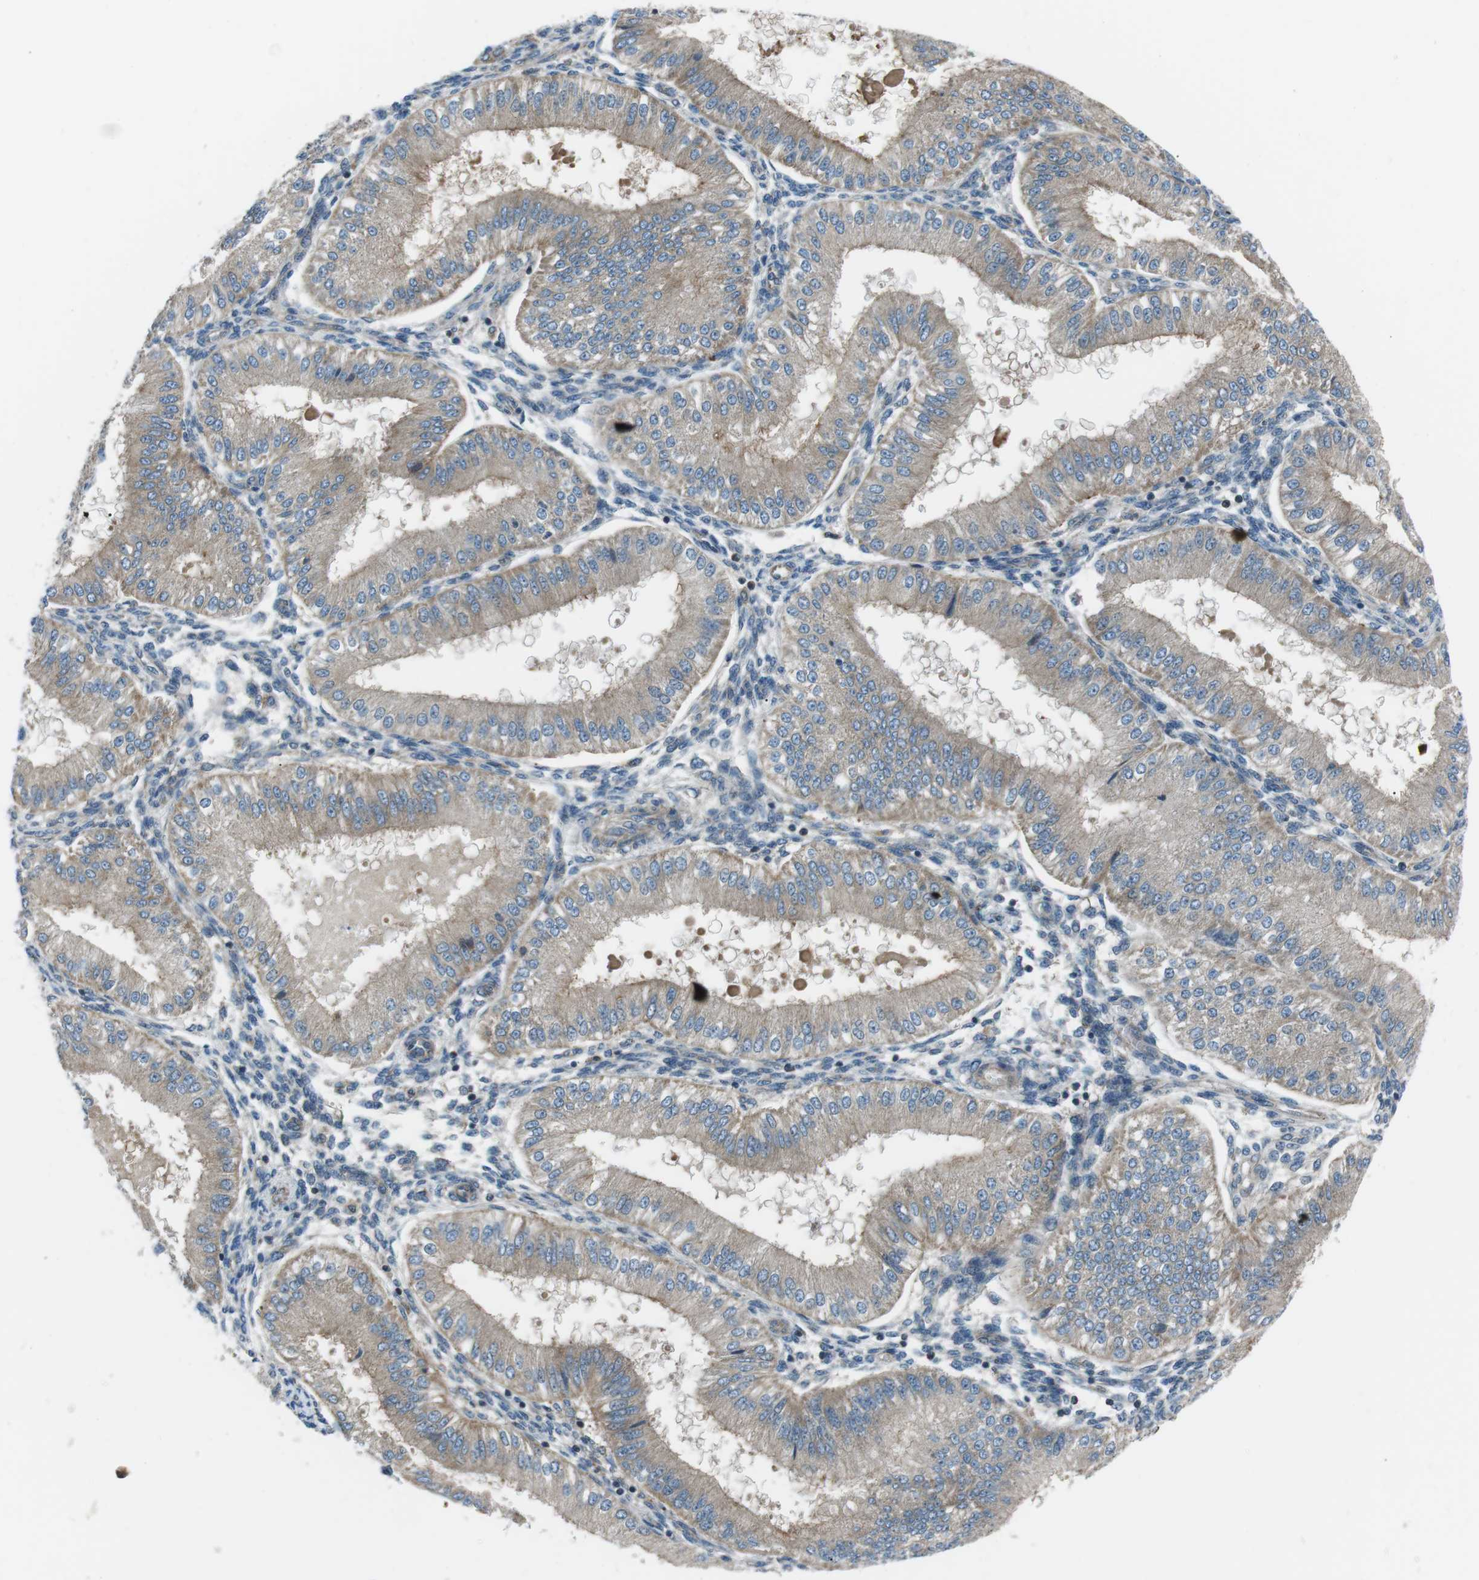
{"staining": {"intensity": "negative", "quantity": "none", "location": "none"}, "tissue": "endometrium", "cell_type": "Cells in endometrial stroma", "image_type": "normal", "snomed": [{"axis": "morphology", "description": "Normal tissue, NOS"}, {"axis": "topography", "description": "Endometrium"}], "caption": "A histopathology image of endometrium stained for a protein shows no brown staining in cells in endometrial stroma.", "gene": "FAM3B", "patient": {"sex": "female", "age": 39}}